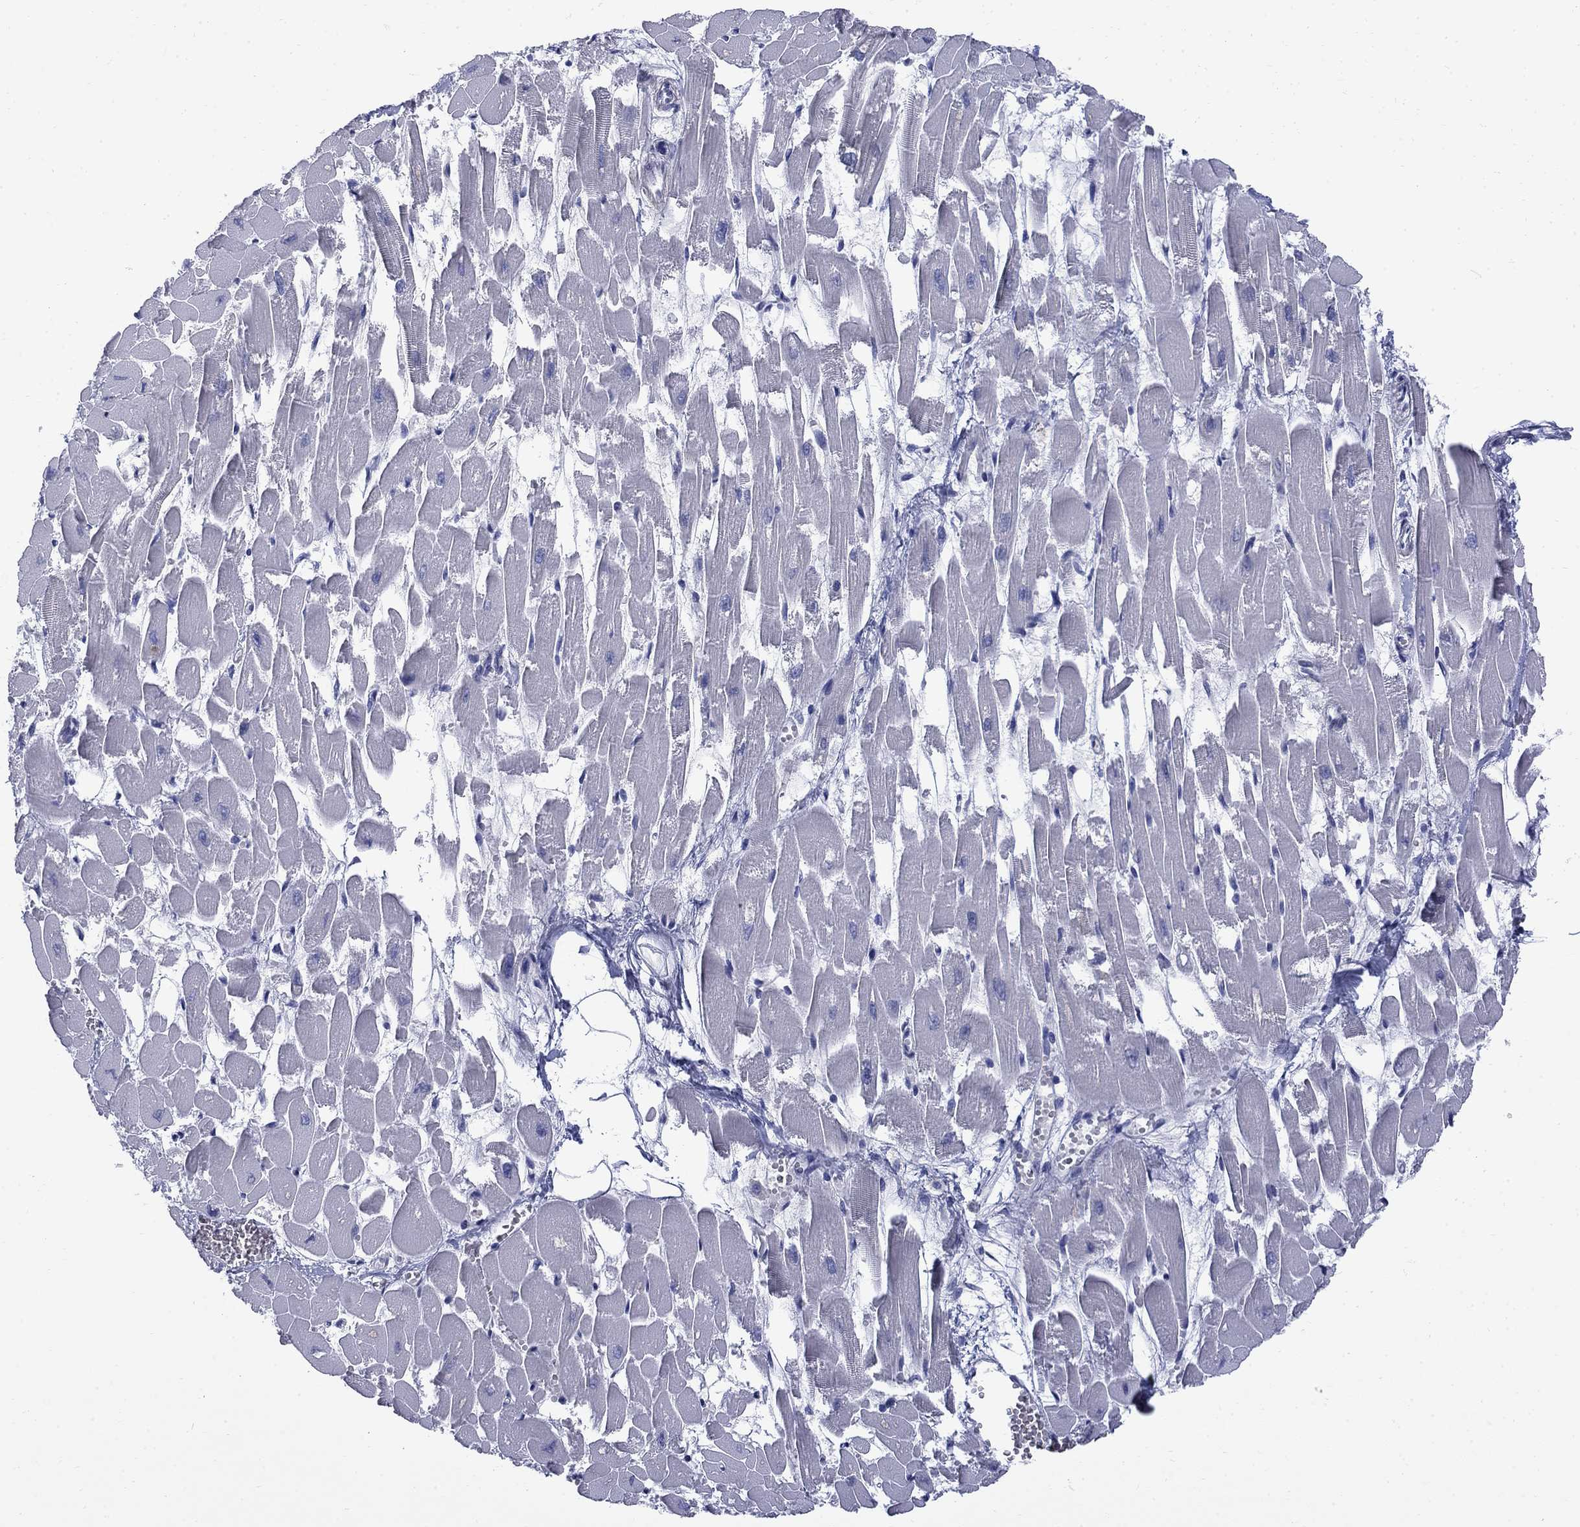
{"staining": {"intensity": "negative", "quantity": "none", "location": "none"}, "tissue": "heart muscle", "cell_type": "Cardiomyocytes", "image_type": "normal", "snomed": [{"axis": "morphology", "description": "Normal tissue, NOS"}, {"axis": "topography", "description": "Heart"}], "caption": "DAB immunohistochemical staining of normal human heart muscle displays no significant expression in cardiomyocytes.", "gene": "SERPINB2", "patient": {"sex": "female", "age": 52}}